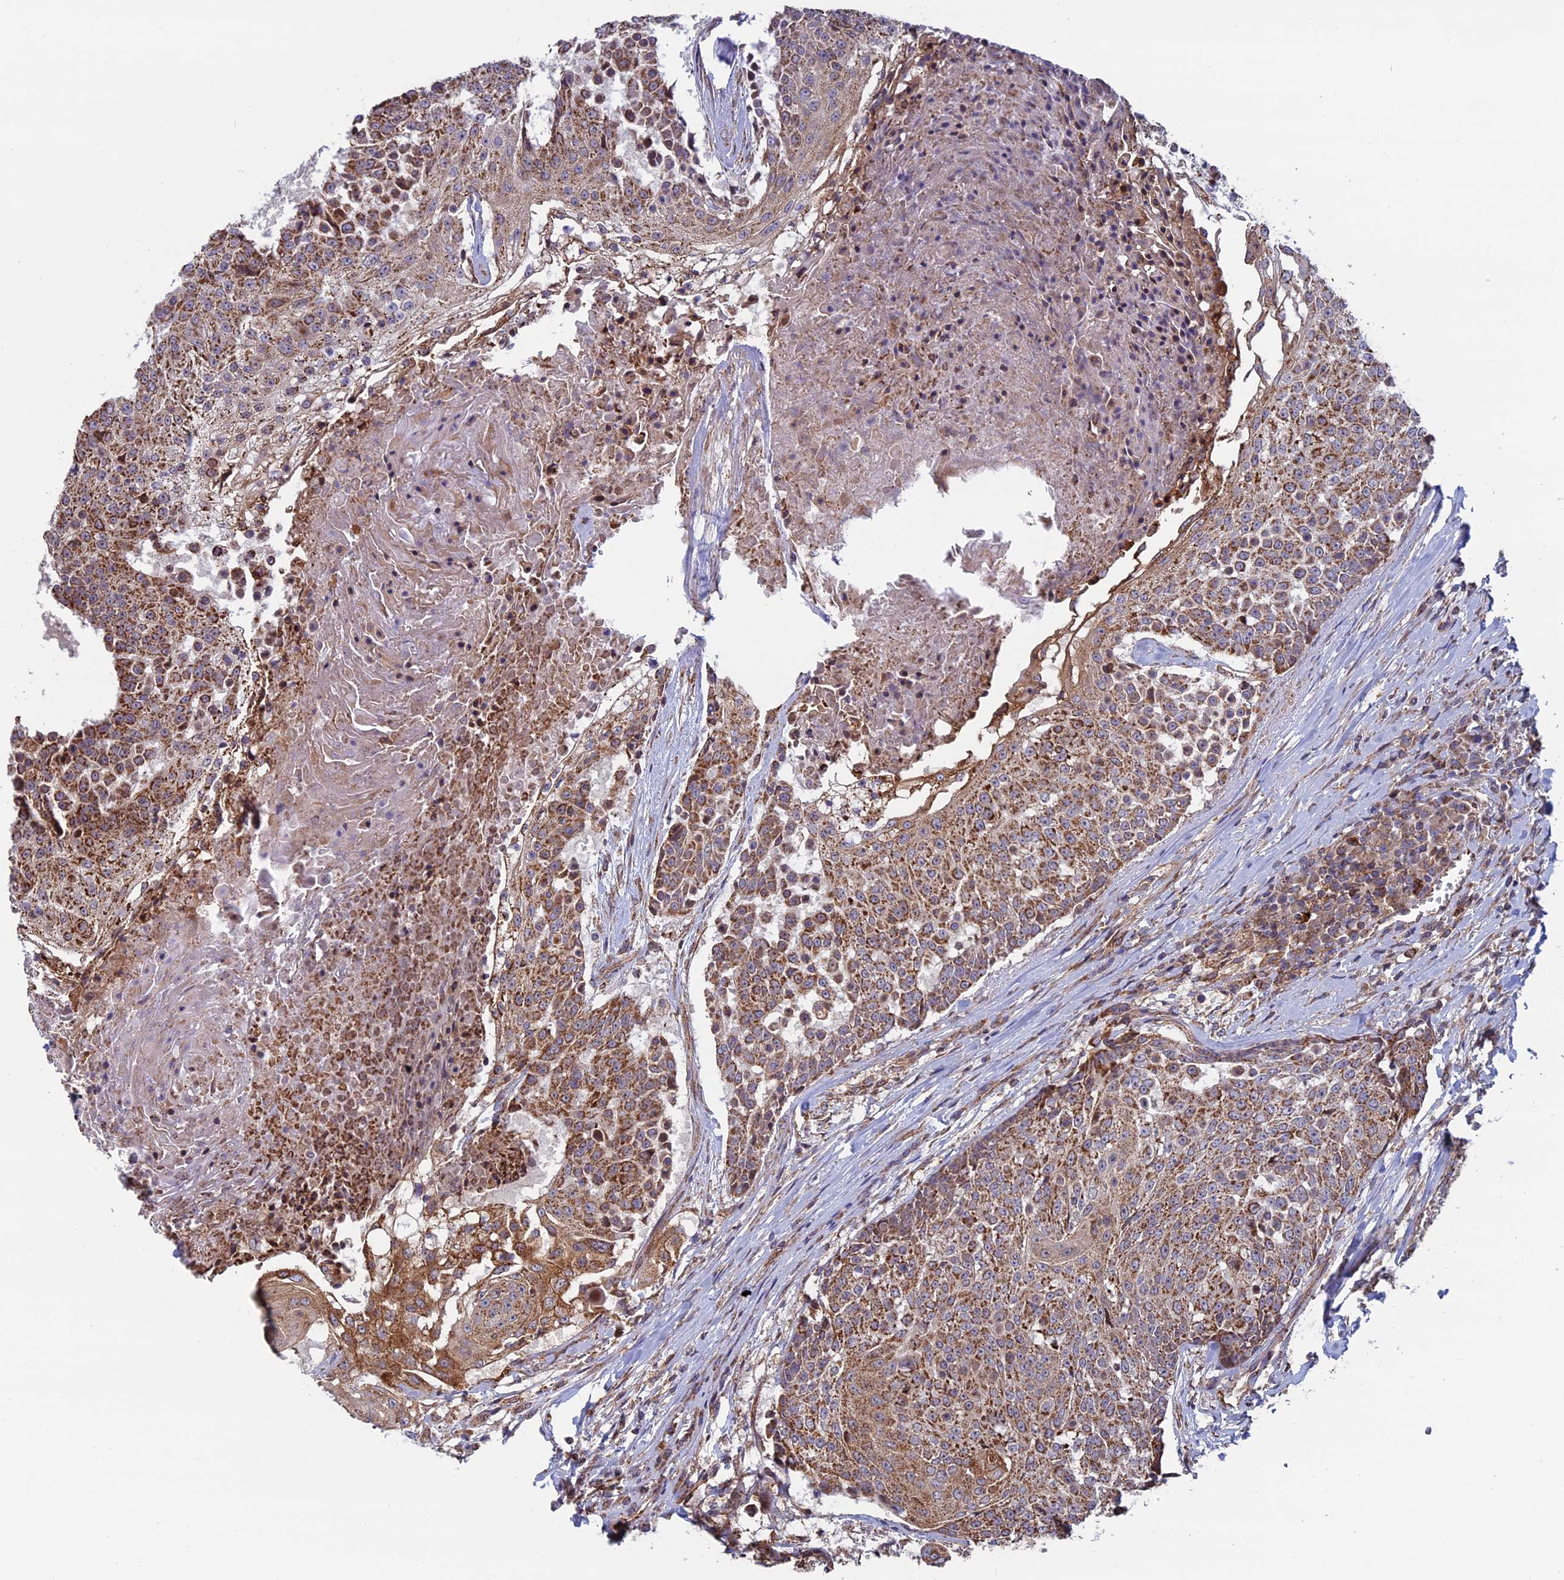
{"staining": {"intensity": "strong", "quantity": ">75%", "location": "cytoplasmic/membranous"}, "tissue": "urothelial cancer", "cell_type": "Tumor cells", "image_type": "cancer", "snomed": [{"axis": "morphology", "description": "Urothelial carcinoma, High grade"}, {"axis": "topography", "description": "Urinary bladder"}], "caption": "Urothelial cancer tissue shows strong cytoplasmic/membranous expression in about >75% of tumor cells, visualized by immunohistochemistry.", "gene": "CCDC8", "patient": {"sex": "female", "age": 63}}